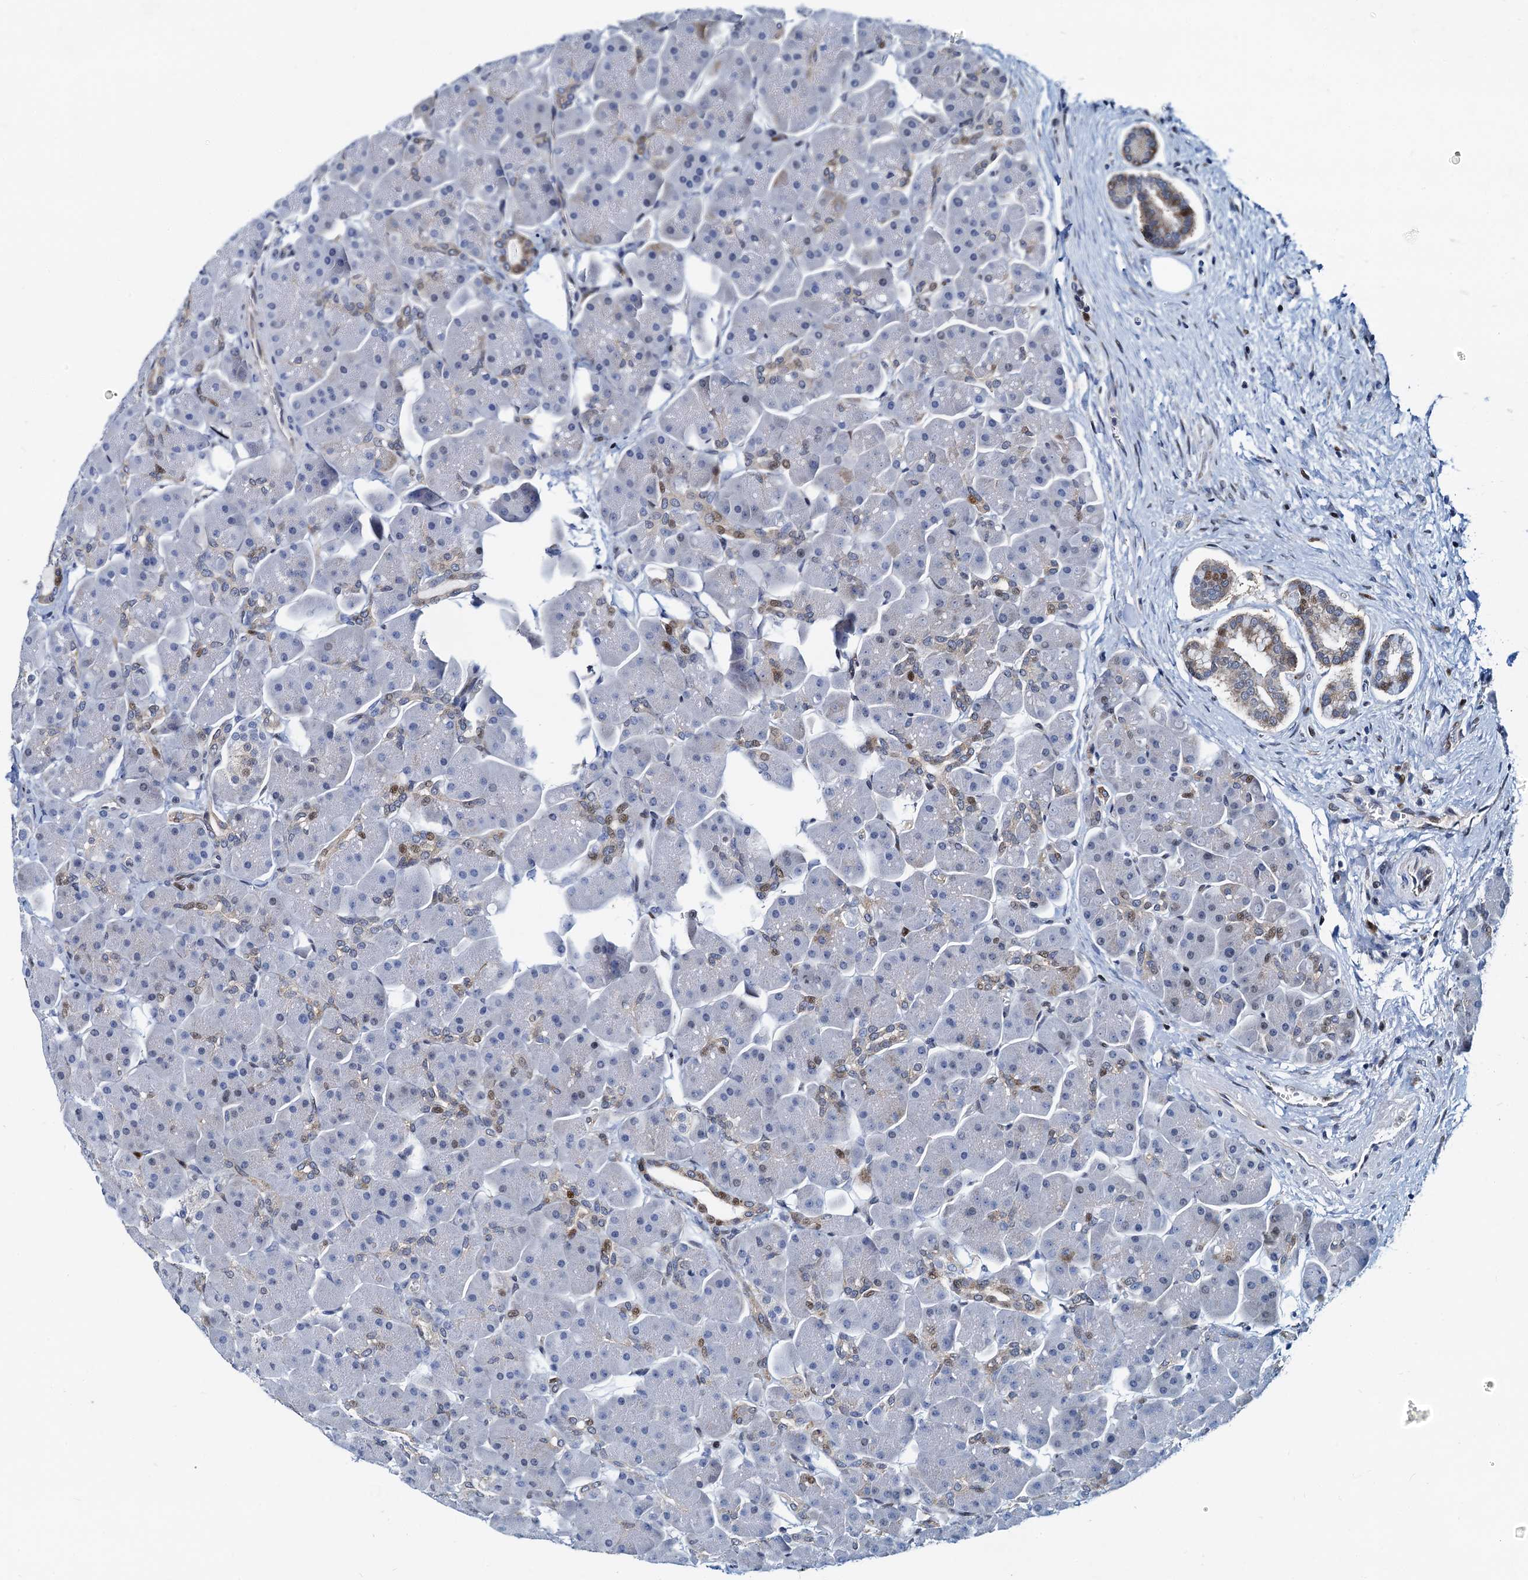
{"staining": {"intensity": "moderate", "quantity": "<25%", "location": "nuclear"}, "tissue": "pancreas", "cell_type": "Exocrine glandular cells", "image_type": "normal", "snomed": [{"axis": "morphology", "description": "Normal tissue, NOS"}, {"axis": "topography", "description": "Pancreas"}], "caption": "Brown immunohistochemical staining in normal pancreas reveals moderate nuclear positivity in about <25% of exocrine glandular cells.", "gene": "PTGES3", "patient": {"sex": "male", "age": 66}}